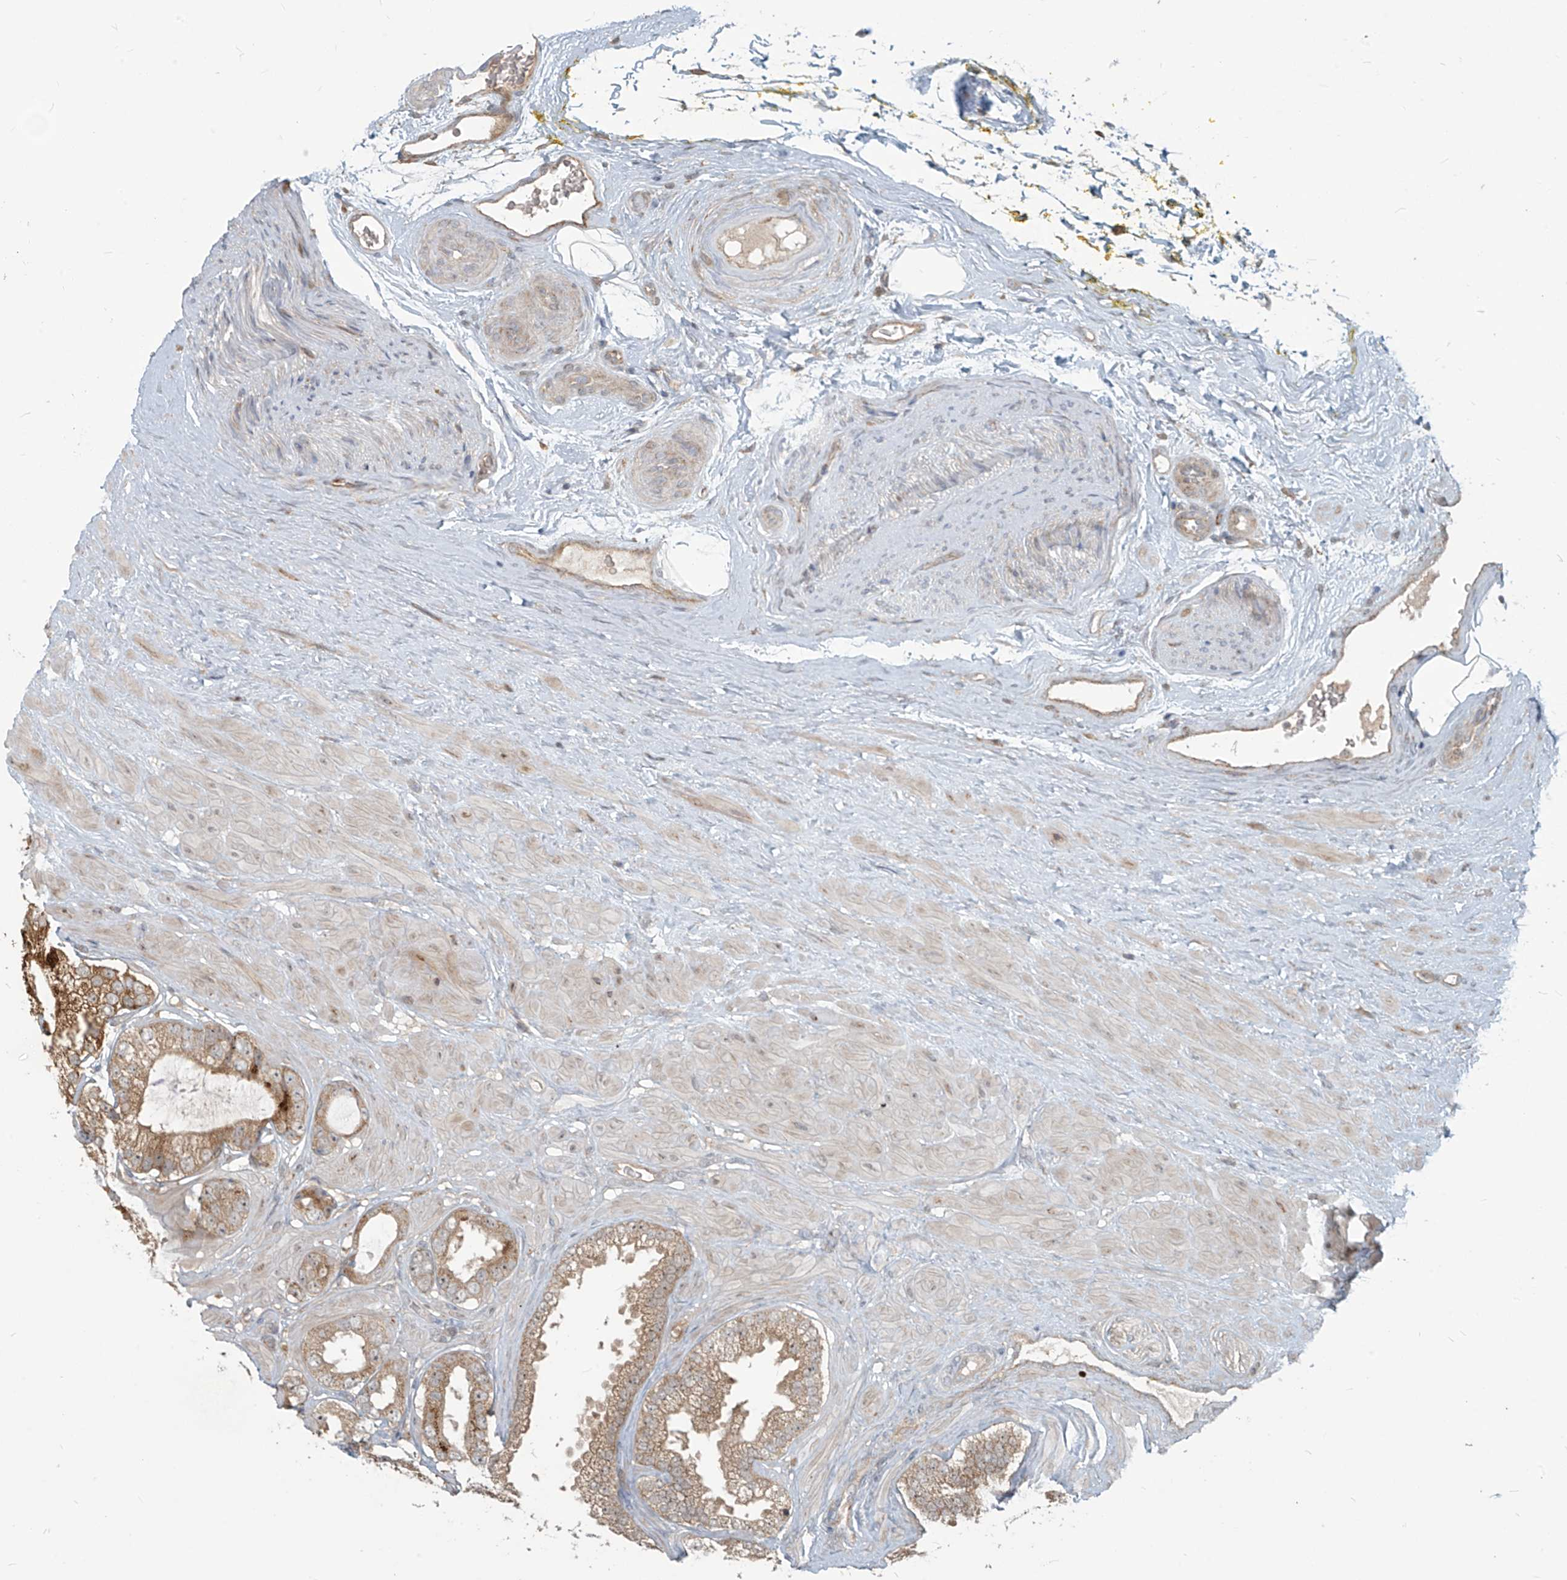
{"staining": {"intensity": "moderate", "quantity": "25%-75%", "location": "cytoplasmic/membranous"}, "tissue": "prostate cancer", "cell_type": "Tumor cells", "image_type": "cancer", "snomed": [{"axis": "morphology", "description": "Adenocarcinoma, High grade"}, {"axis": "topography", "description": "Prostate"}], "caption": "DAB (3,3'-diaminobenzidine) immunohistochemical staining of prostate cancer (high-grade adenocarcinoma) reveals moderate cytoplasmic/membranous protein expression in about 25%-75% of tumor cells.", "gene": "KATNIP", "patient": {"sex": "male", "age": 59}}